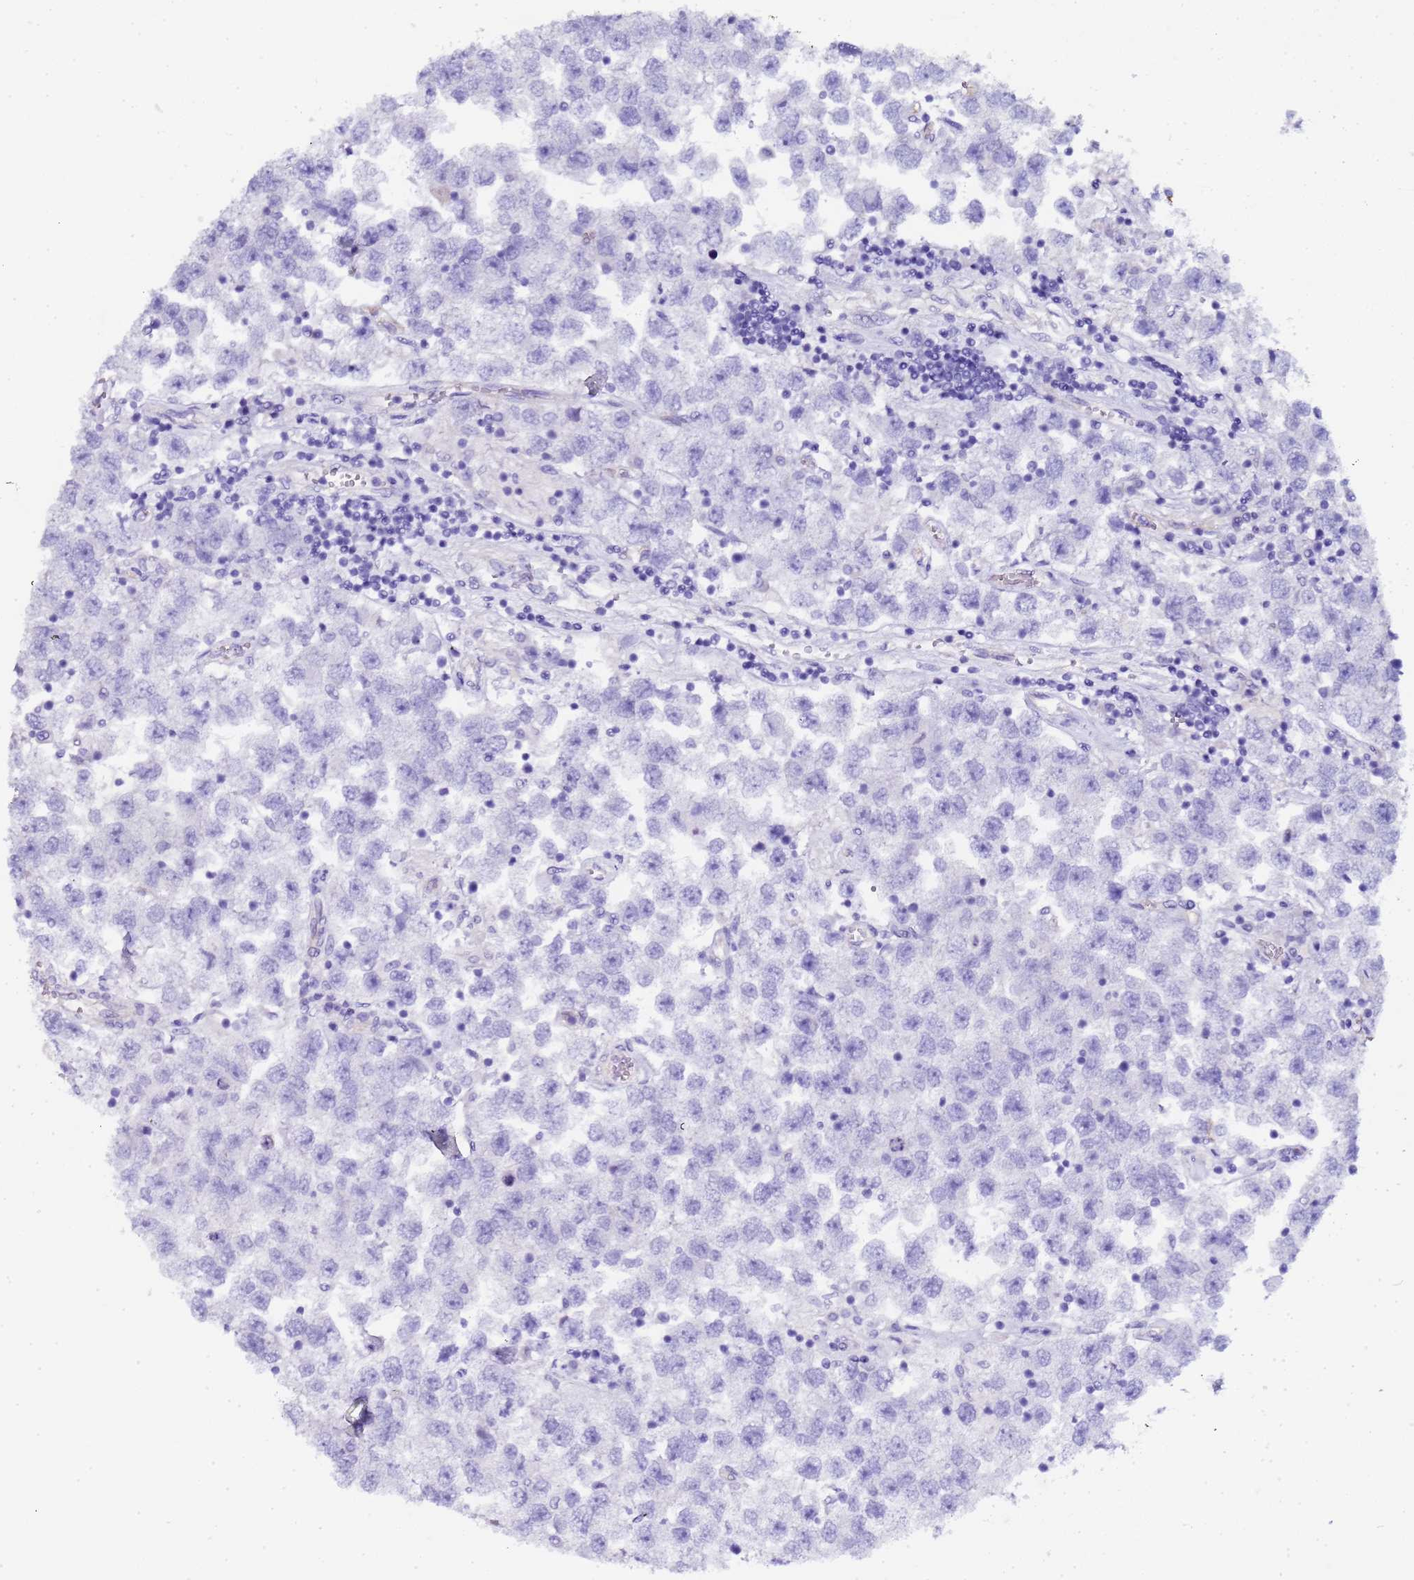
{"staining": {"intensity": "negative", "quantity": "none", "location": "none"}, "tissue": "testis cancer", "cell_type": "Tumor cells", "image_type": "cancer", "snomed": [{"axis": "morphology", "description": "Seminoma, NOS"}, {"axis": "topography", "description": "Testis"}], "caption": "A high-resolution image shows IHC staining of testis cancer, which demonstrates no significant expression in tumor cells.", "gene": "CTRC", "patient": {"sex": "male", "age": 26}}